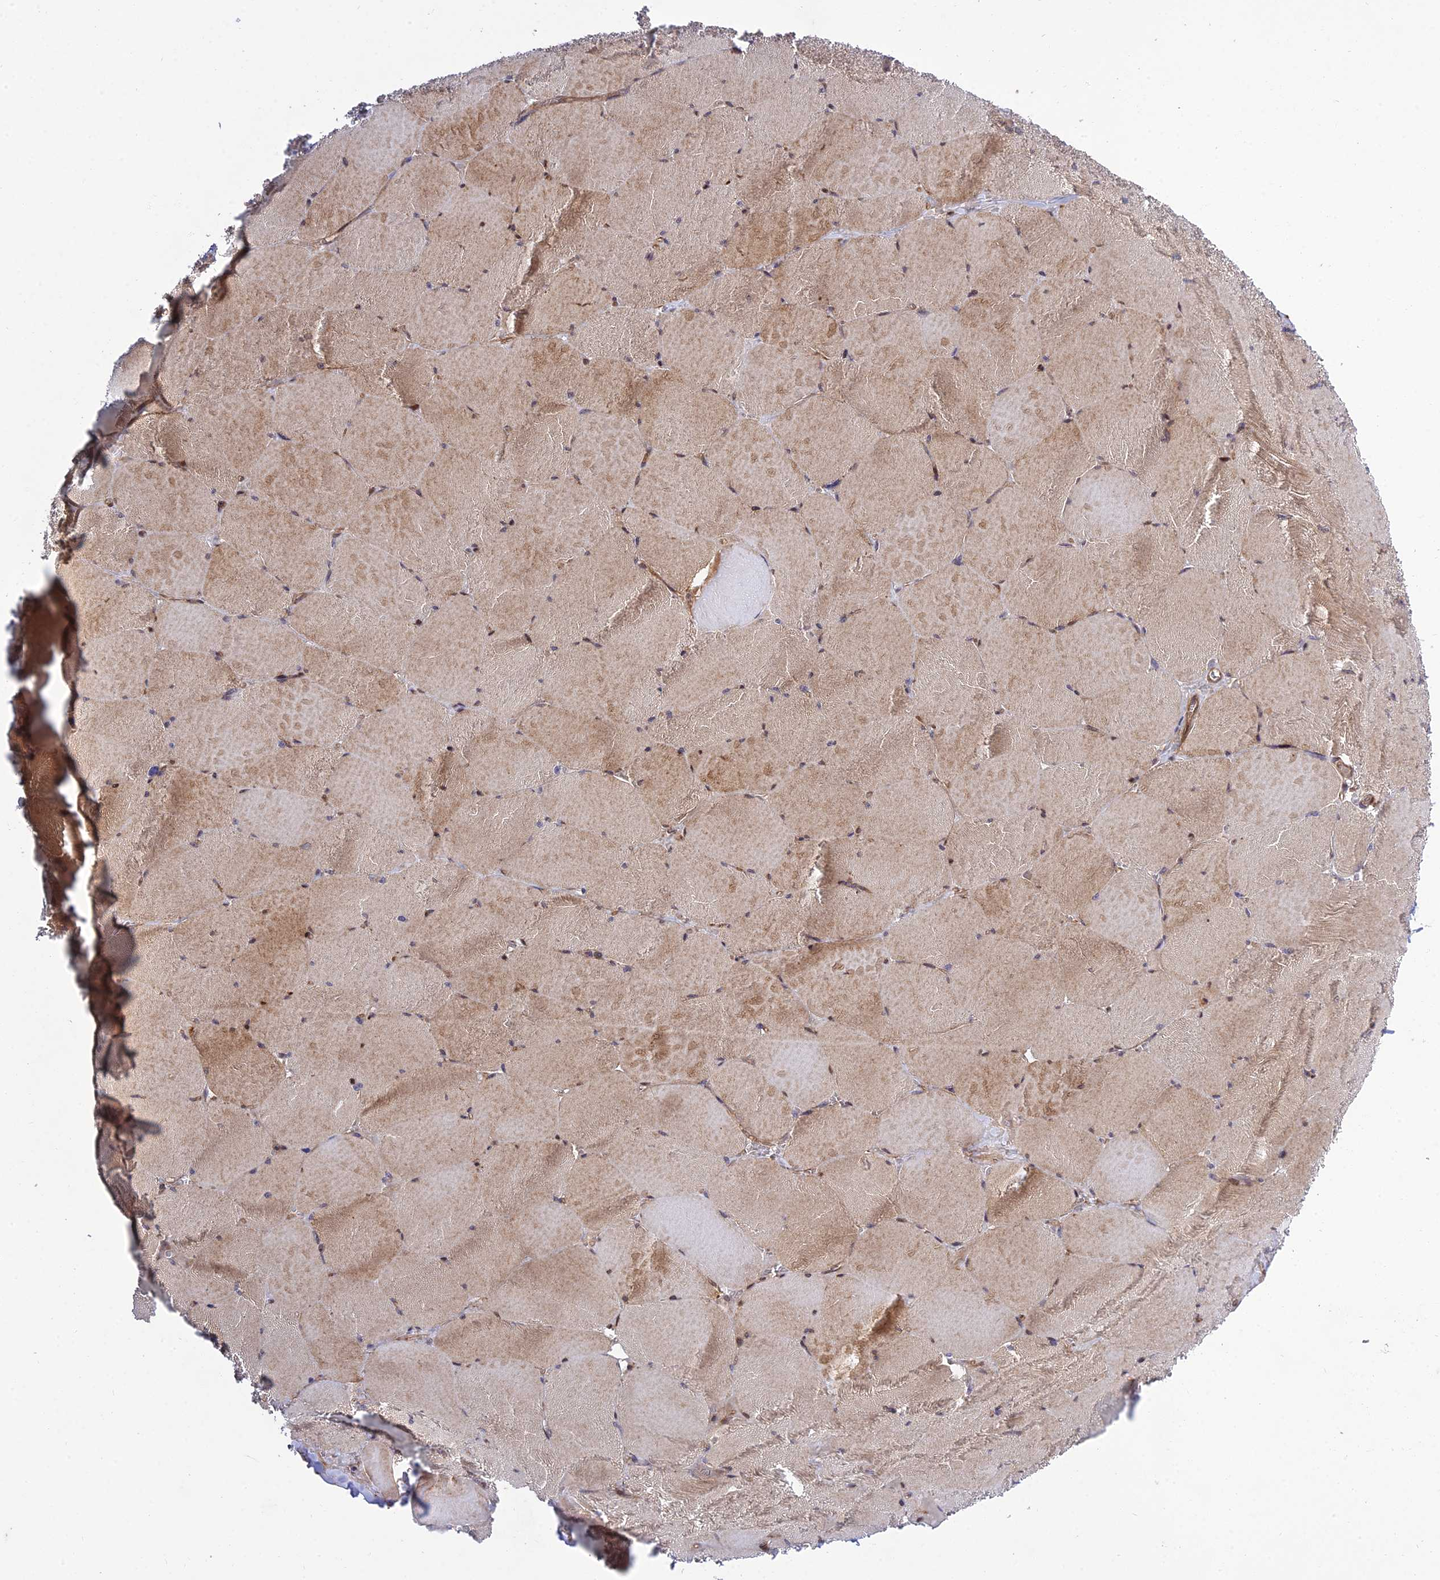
{"staining": {"intensity": "moderate", "quantity": "25%-75%", "location": "cytoplasmic/membranous"}, "tissue": "skeletal muscle", "cell_type": "Myocytes", "image_type": "normal", "snomed": [{"axis": "morphology", "description": "Normal tissue, NOS"}, {"axis": "topography", "description": "Skeletal muscle"}, {"axis": "topography", "description": "Head-Neck"}], "caption": "Protein staining by immunohistochemistry (IHC) reveals moderate cytoplasmic/membranous staining in approximately 25%-75% of myocytes in benign skeletal muscle.", "gene": "PLEKHG2", "patient": {"sex": "male", "age": 66}}